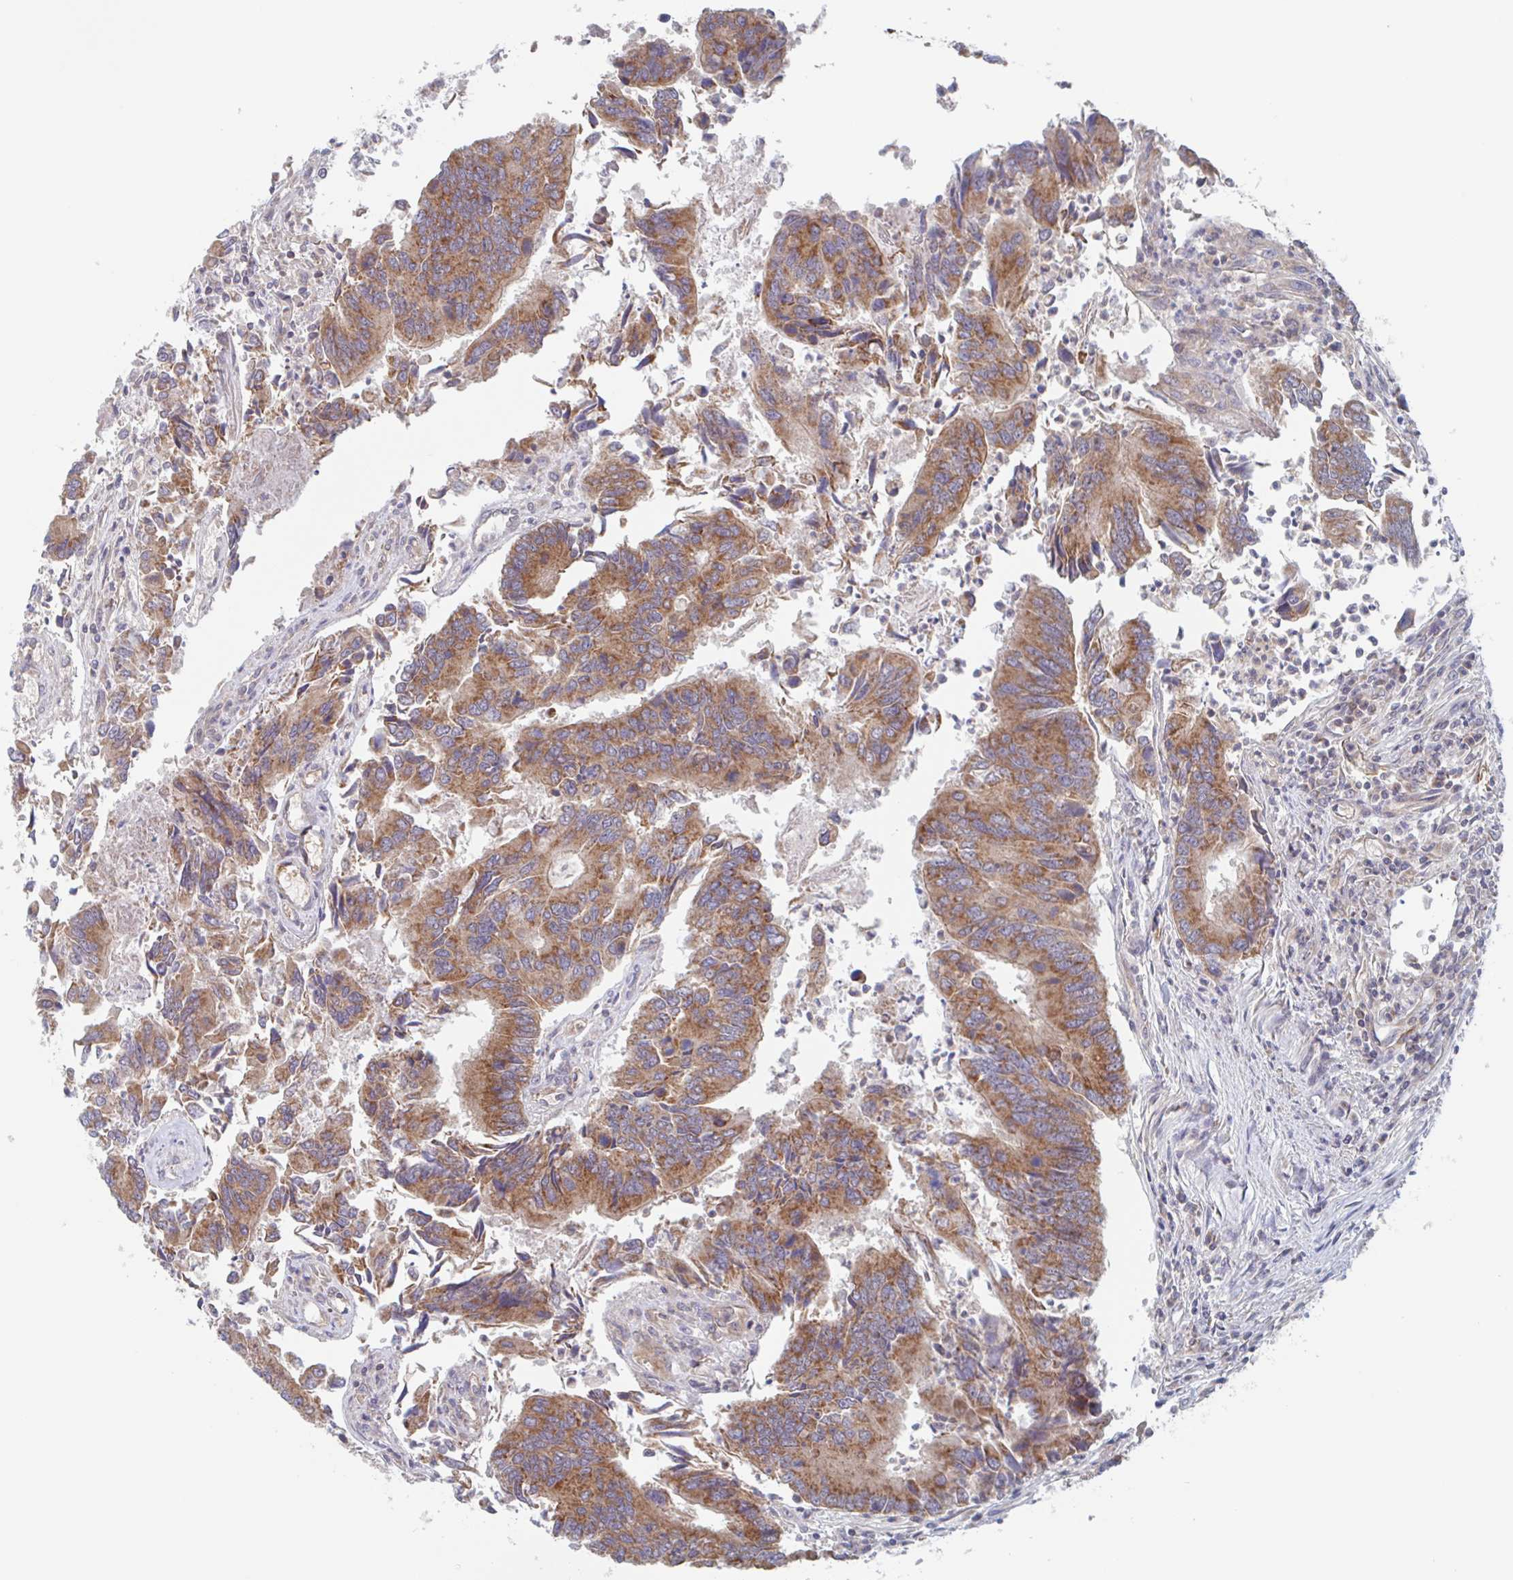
{"staining": {"intensity": "strong", "quantity": ">75%", "location": "cytoplasmic/membranous"}, "tissue": "colorectal cancer", "cell_type": "Tumor cells", "image_type": "cancer", "snomed": [{"axis": "morphology", "description": "Adenocarcinoma, NOS"}, {"axis": "topography", "description": "Colon"}], "caption": "Protein analysis of adenocarcinoma (colorectal) tissue shows strong cytoplasmic/membranous positivity in approximately >75% of tumor cells.", "gene": "SURF1", "patient": {"sex": "female", "age": 67}}